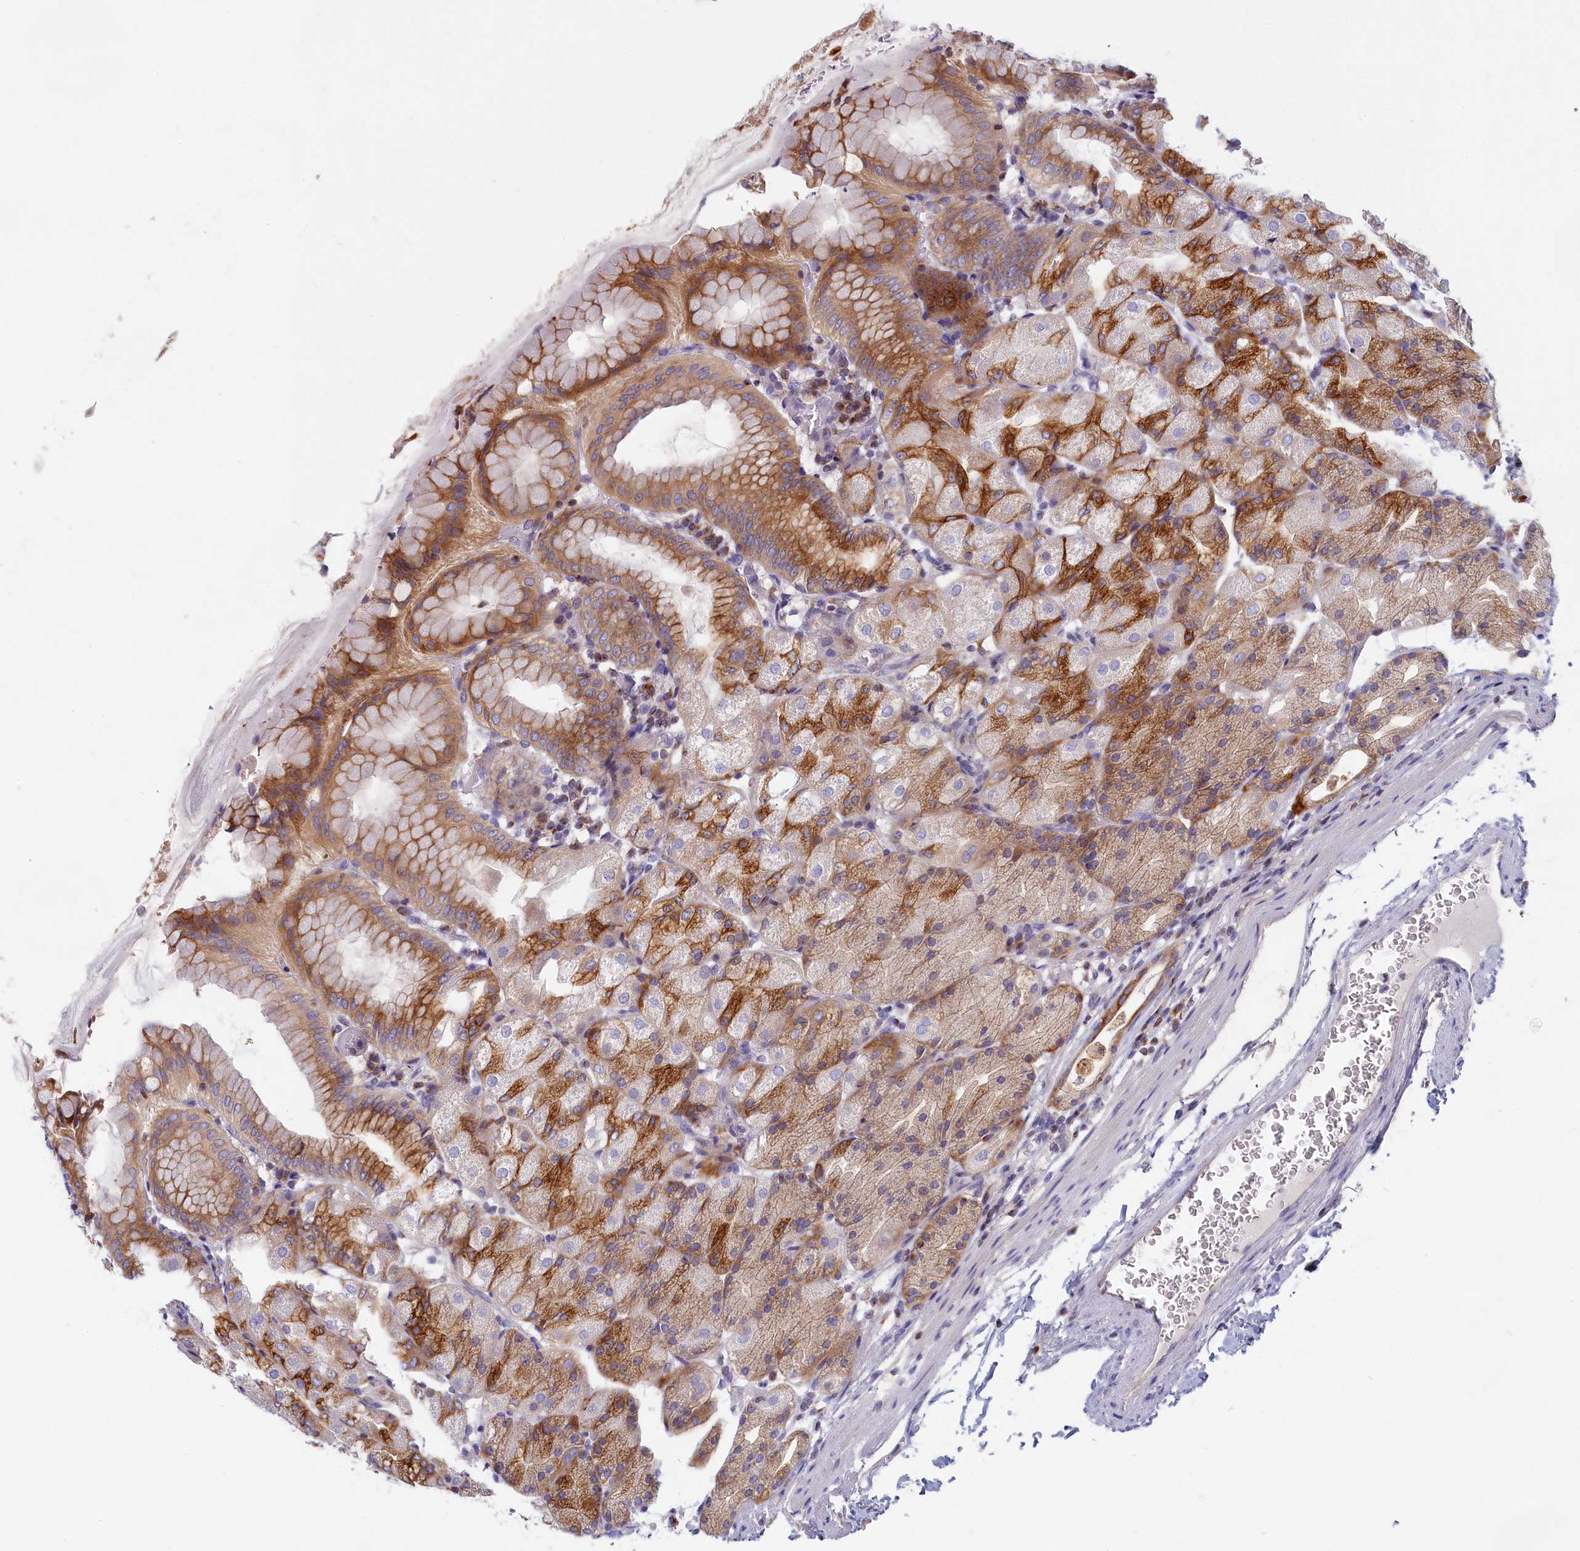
{"staining": {"intensity": "moderate", "quantity": ">75%", "location": "cytoplasmic/membranous"}, "tissue": "stomach", "cell_type": "Glandular cells", "image_type": "normal", "snomed": [{"axis": "morphology", "description": "Normal tissue, NOS"}, {"axis": "topography", "description": "Stomach, upper"}, {"axis": "topography", "description": "Stomach, lower"}], "caption": "Approximately >75% of glandular cells in normal human stomach show moderate cytoplasmic/membranous protein staining as visualized by brown immunohistochemical staining.", "gene": "NOL10", "patient": {"sex": "male", "age": 62}}